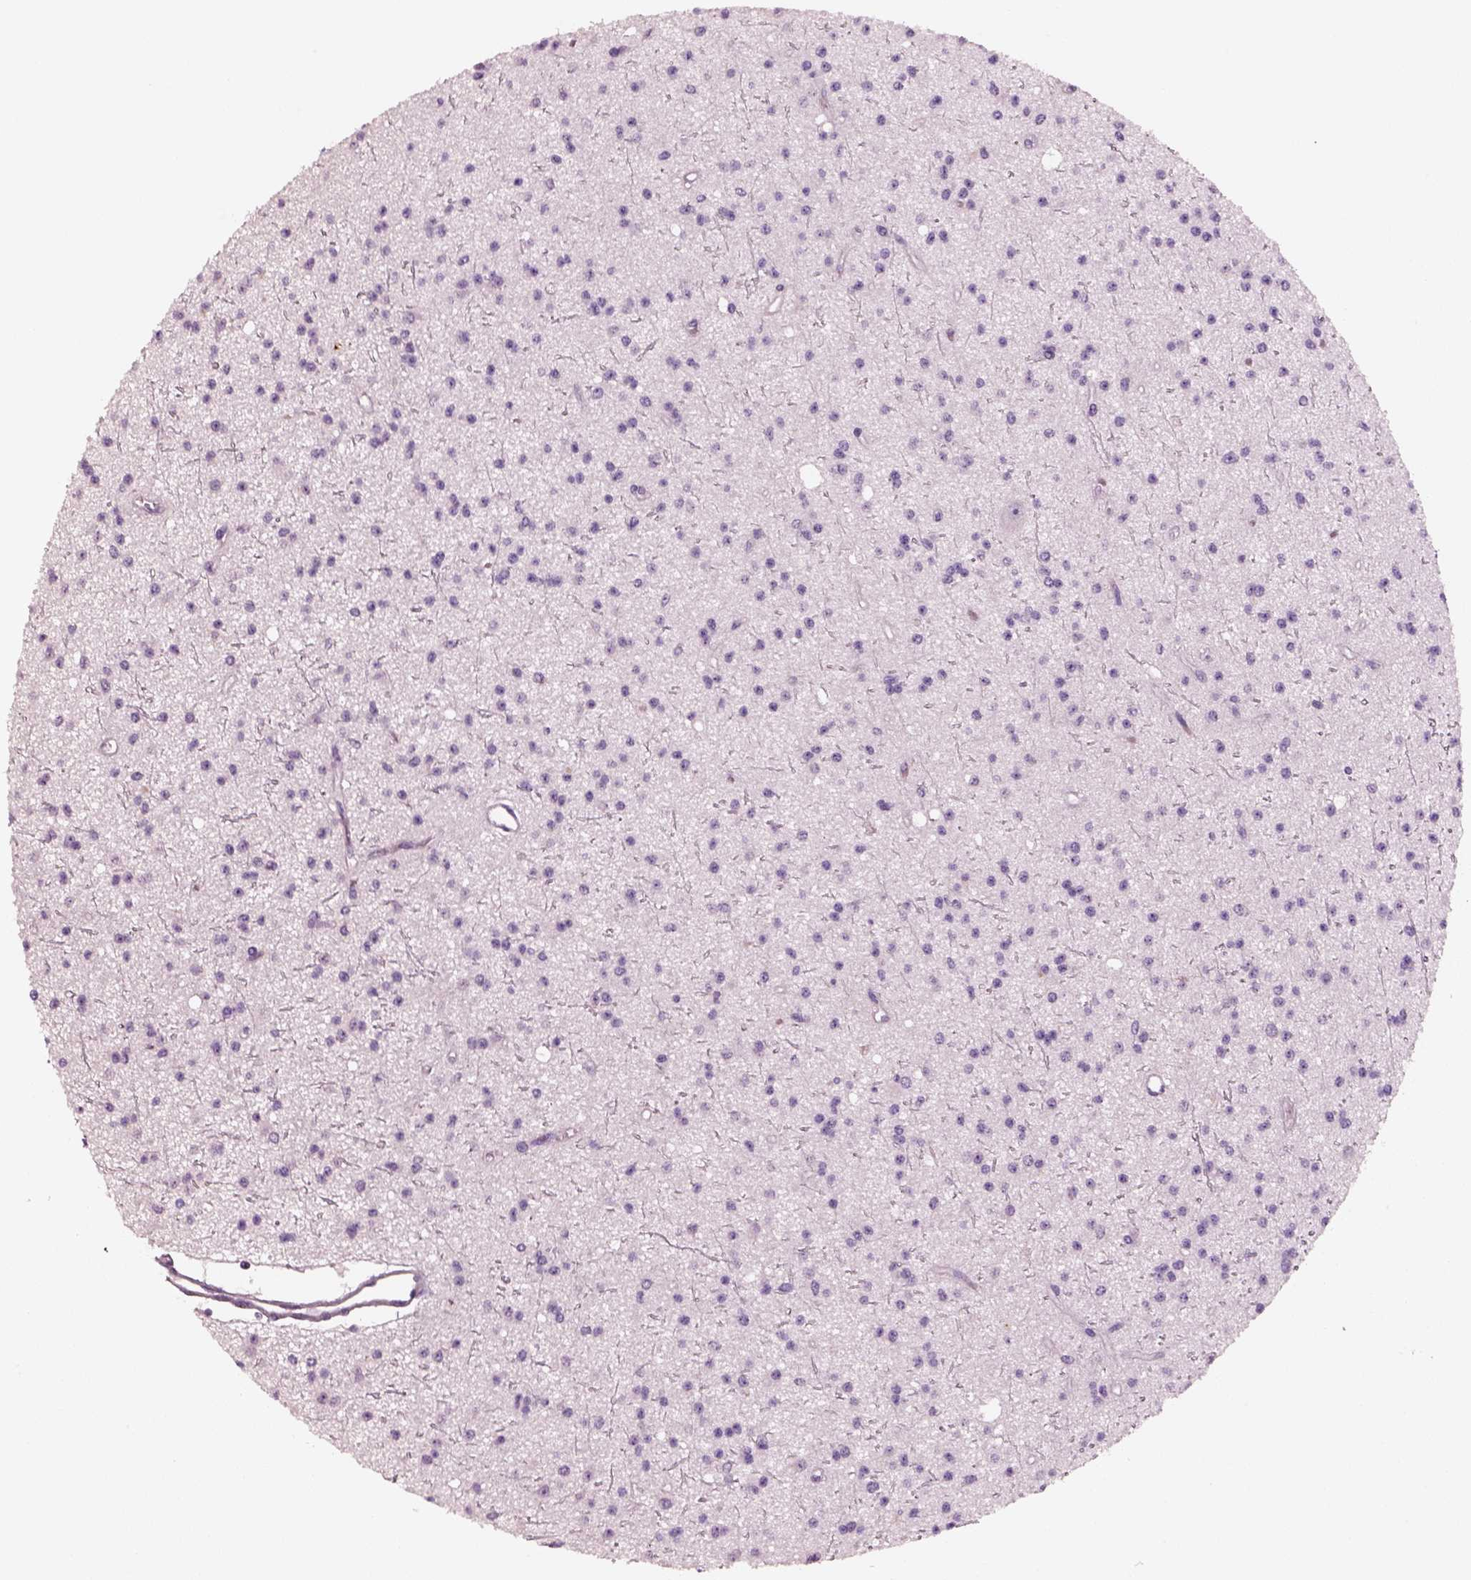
{"staining": {"intensity": "negative", "quantity": "none", "location": "none"}, "tissue": "glioma", "cell_type": "Tumor cells", "image_type": "cancer", "snomed": [{"axis": "morphology", "description": "Glioma, malignant, Low grade"}, {"axis": "topography", "description": "Brain"}], "caption": "Immunohistochemistry image of malignant glioma (low-grade) stained for a protein (brown), which exhibits no positivity in tumor cells.", "gene": "ELSPBP1", "patient": {"sex": "male", "age": 27}}